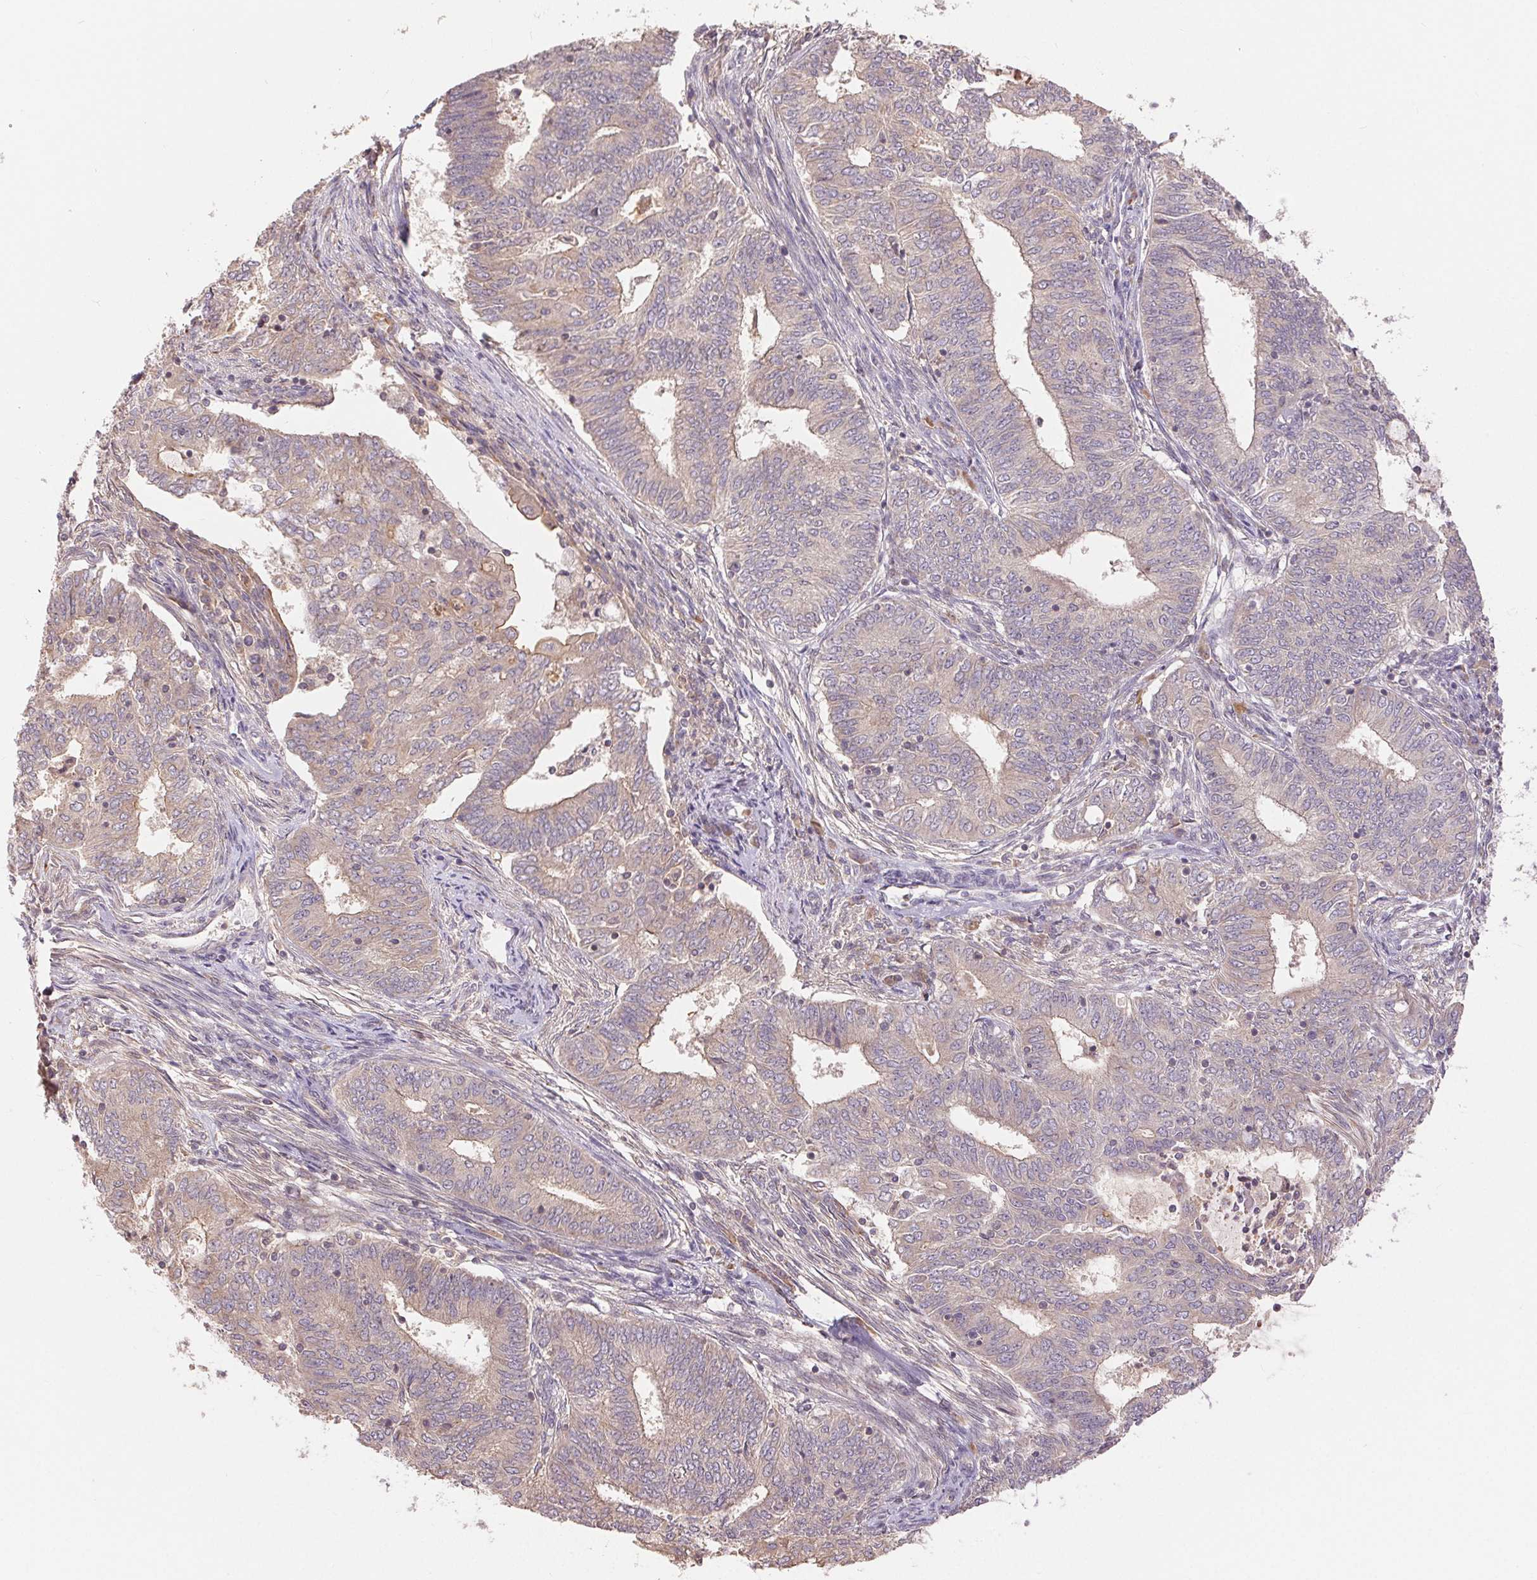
{"staining": {"intensity": "weak", "quantity": "25%-75%", "location": "cytoplasmic/membranous"}, "tissue": "endometrial cancer", "cell_type": "Tumor cells", "image_type": "cancer", "snomed": [{"axis": "morphology", "description": "Adenocarcinoma, NOS"}, {"axis": "topography", "description": "Endometrium"}], "caption": "IHC (DAB (3,3'-diaminobenzidine)) staining of endometrial cancer demonstrates weak cytoplasmic/membranous protein staining in approximately 25%-75% of tumor cells.", "gene": "MAPKAPK2", "patient": {"sex": "female", "age": 62}}